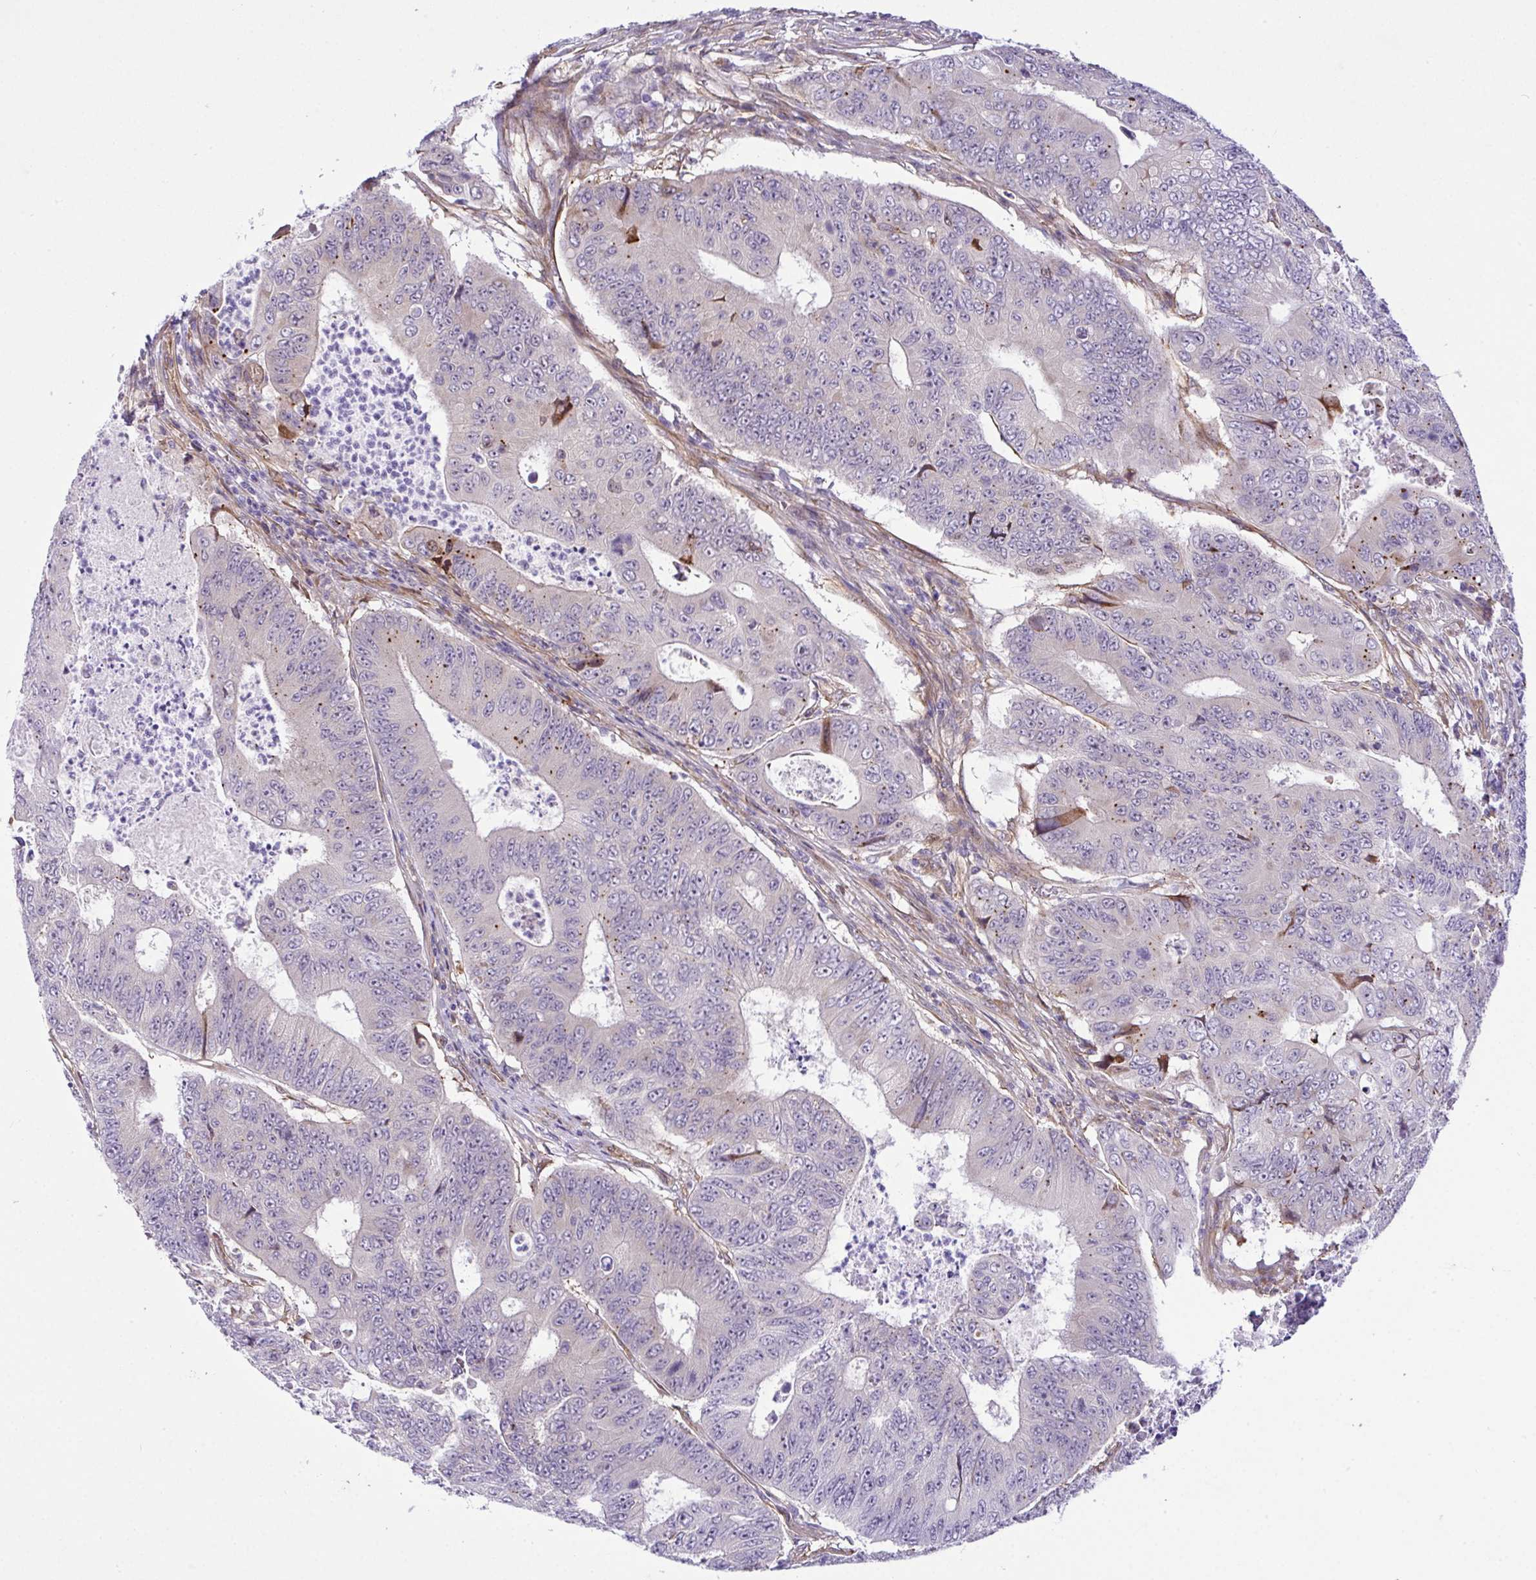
{"staining": {"intensity": "weak", "quantity": "<25%", "location": "cytoplasmic/membranous"}, "tissue": "colorectal cancer", "cell_type": "Tumor cells", "image_type": "cancer", "snomed": [{"axis": "morphology", "description": "Adenocarcinoma, NOS"}, {"axis": "topography", "description": "Colon"}], "caption": "A micrograph of colorectal adenocarcinoma stained for a protein demonstrates no brown staining in tumor cells.", "gene": "RSKR", "patient": {"sex": "female", "age": 48}}